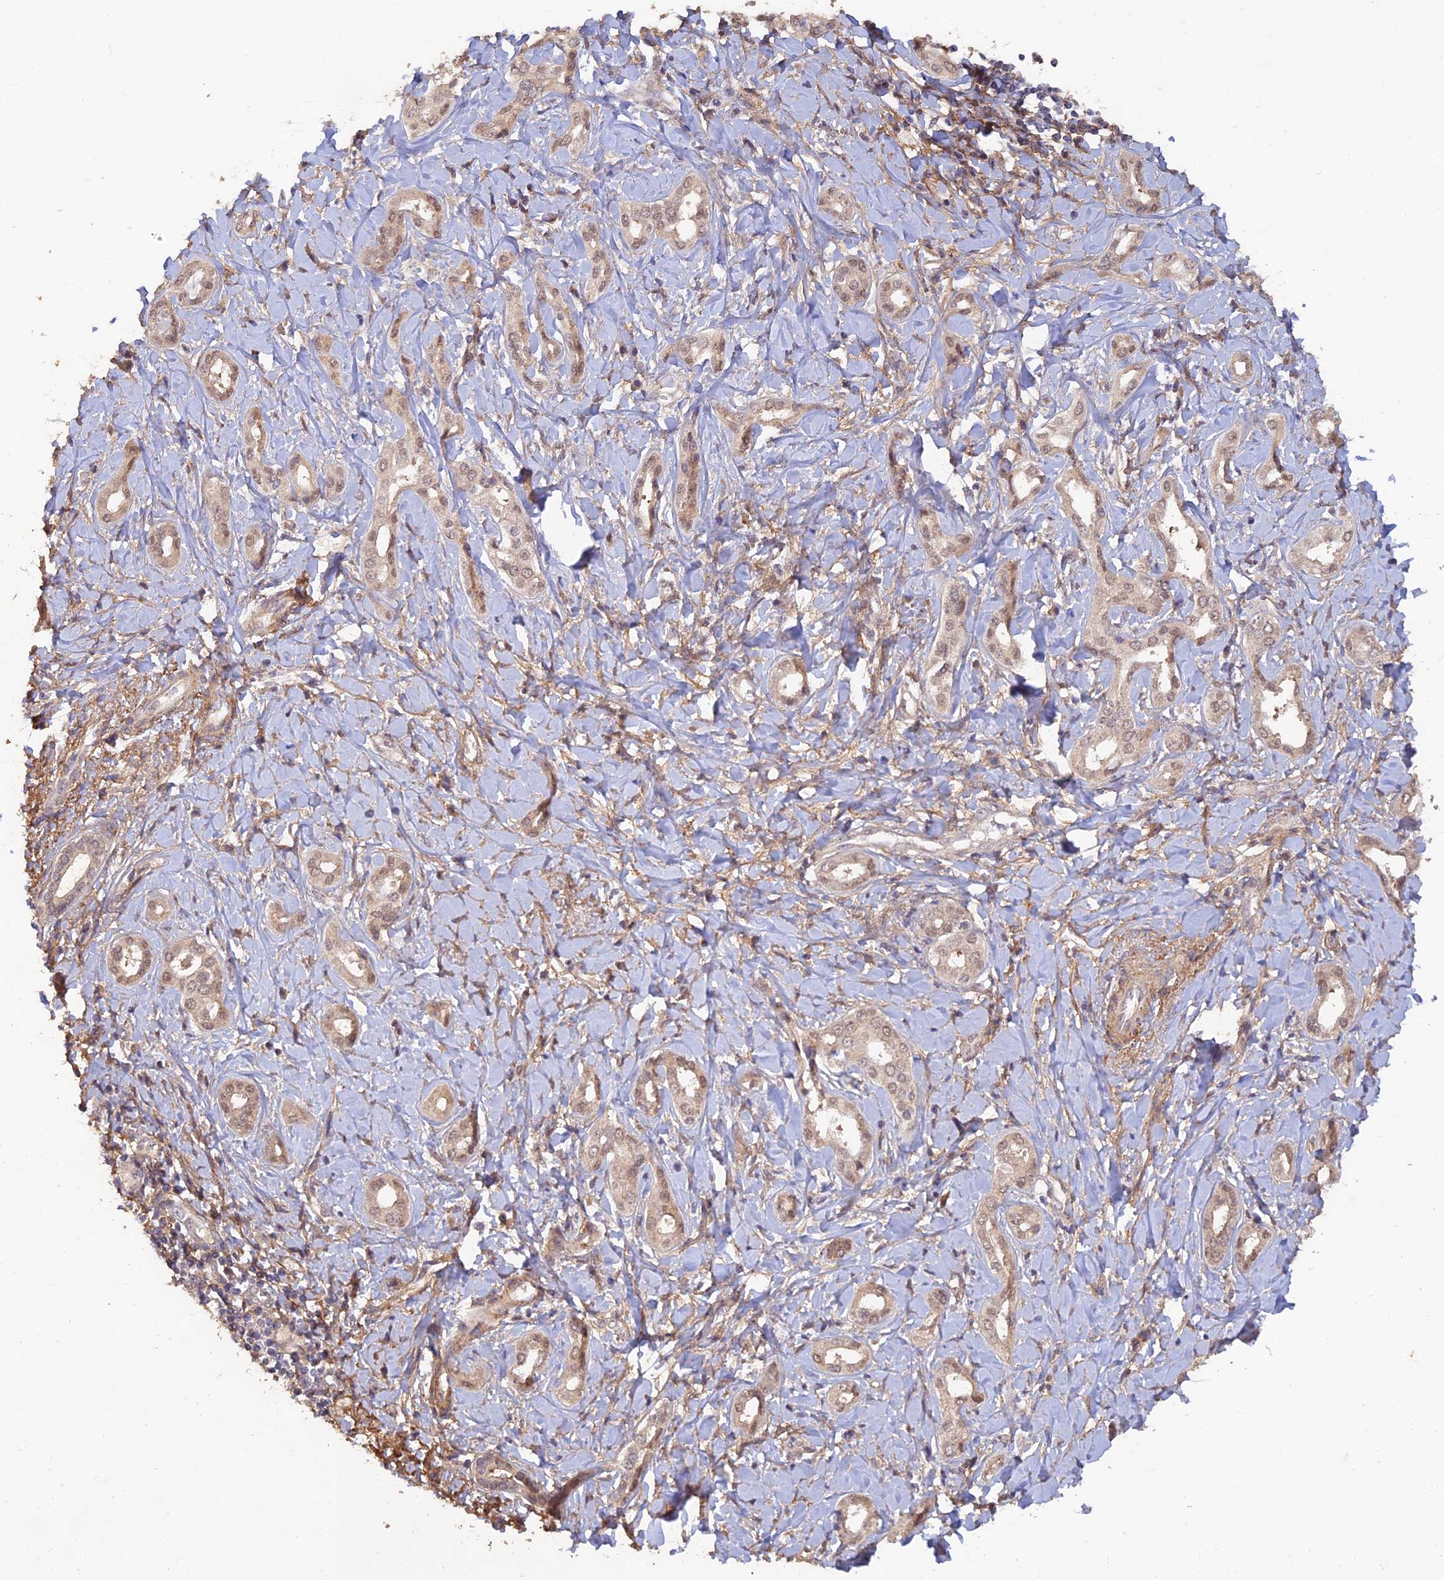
{"staining": {"intensity": "weak", "quantity": ">75%", "location": "nuclear"}, "tissue": "liver cancer", "cell_type": "Tumor cells", "image_type": "cancer", "snomed": [{"axis": "morphology", "description": "Cholangiocarcinoma"}, {"axis": "topography", "description": "Liver"}], "caption": "IHC (DAB) staining of human liver cholangiocarcinoma reveals weak nuclear protein staining in about >75% of tumor cells.", "gene": "PAGR1", "patient": {"sex": "female", "age": 77}}